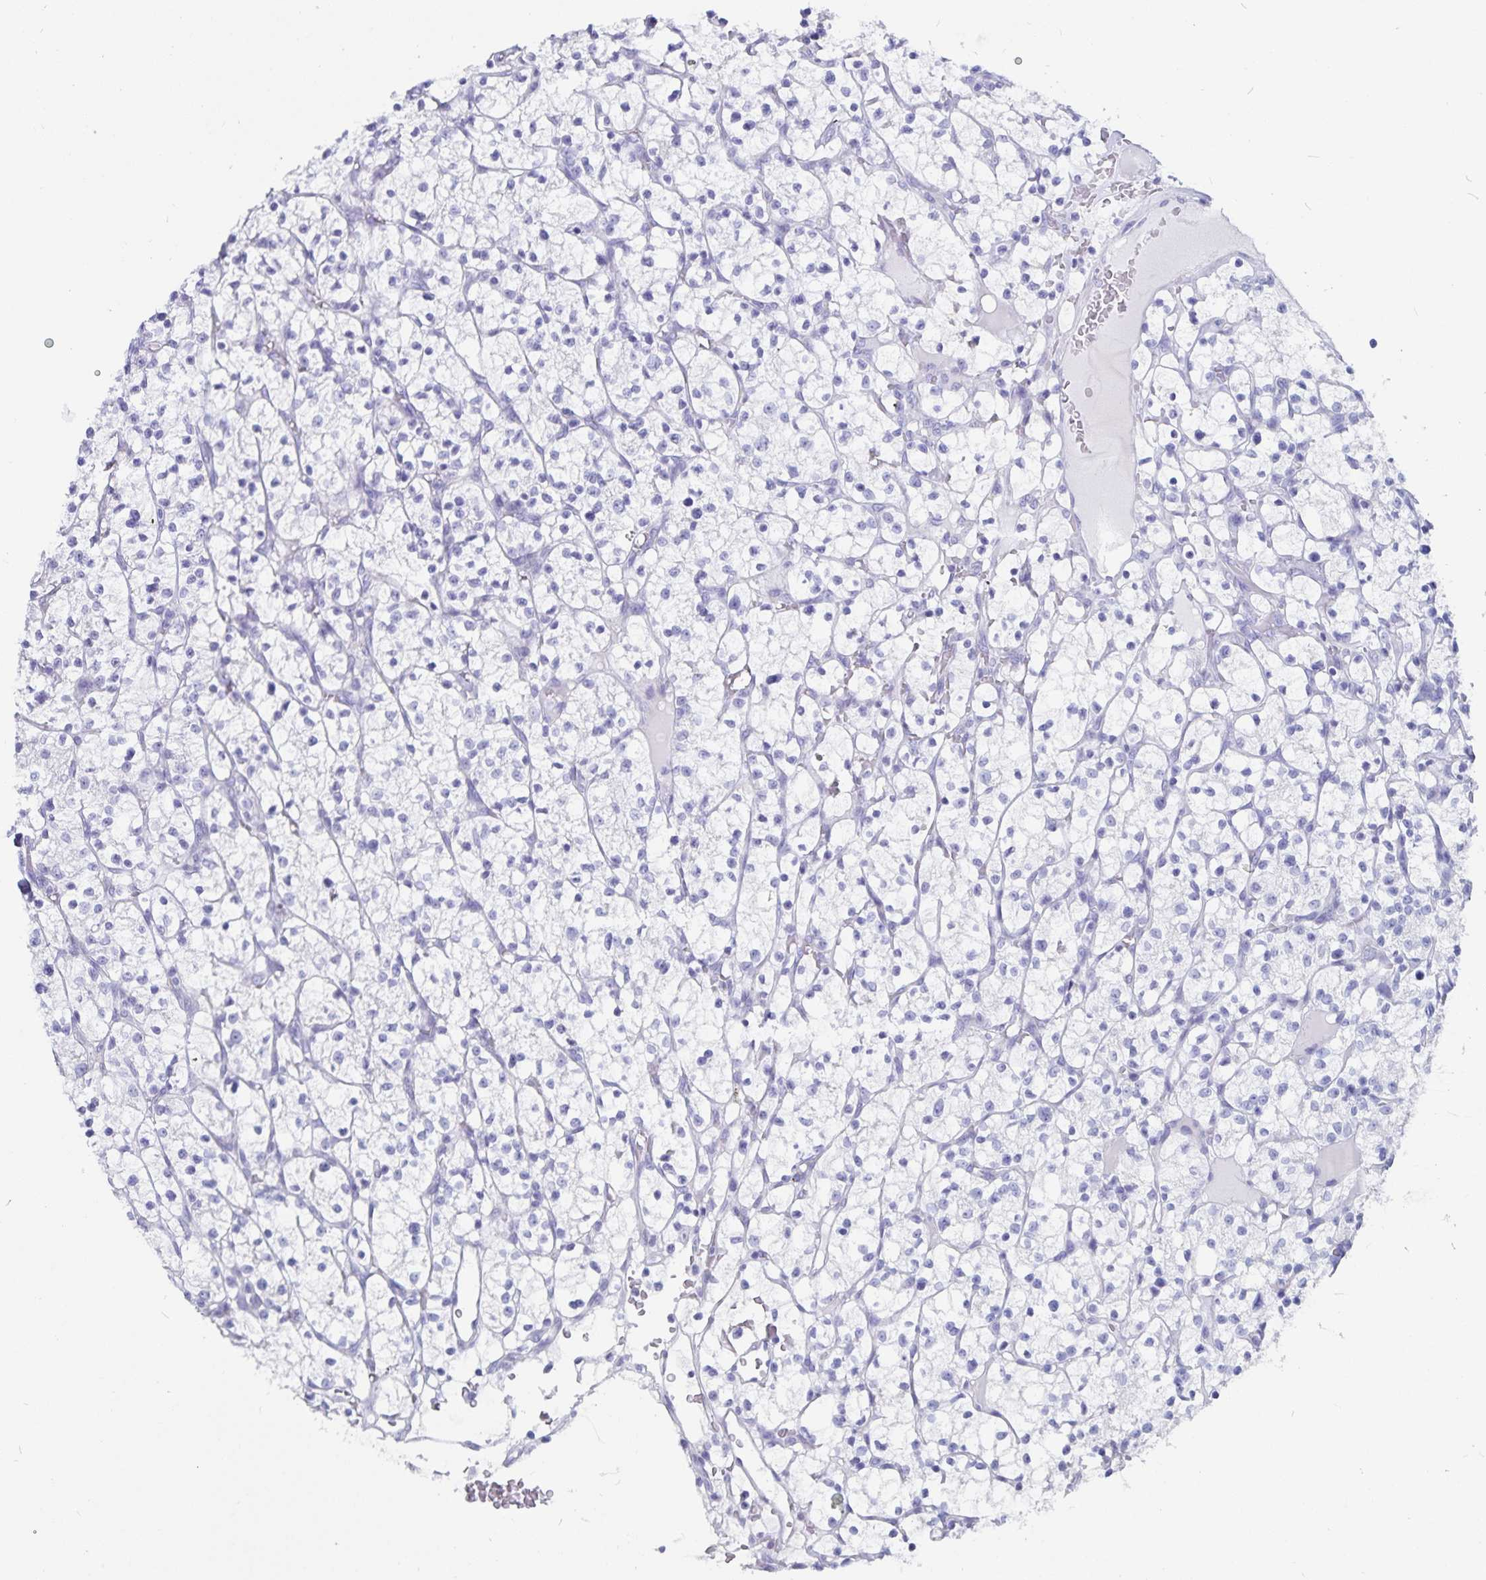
{"staining": {"intensity": "negative", "quantity": "none", "location": "none"}, "tissue": "renal cancer", "cell_type": "Tumor cells", "image_type": "cancer", "snomed": [{"axis": "morphology", "description": "Adenocarcinoma, NOS"}, {"axis": "topography", "description": "Kidney"}], "caption": "Immunohistochemistry (IHC) of human renal adenocarcinoma demonstrates no positivity in tumor cells.", "gene": "GPR137", "patient": {"sex": "female", "age": 64}}